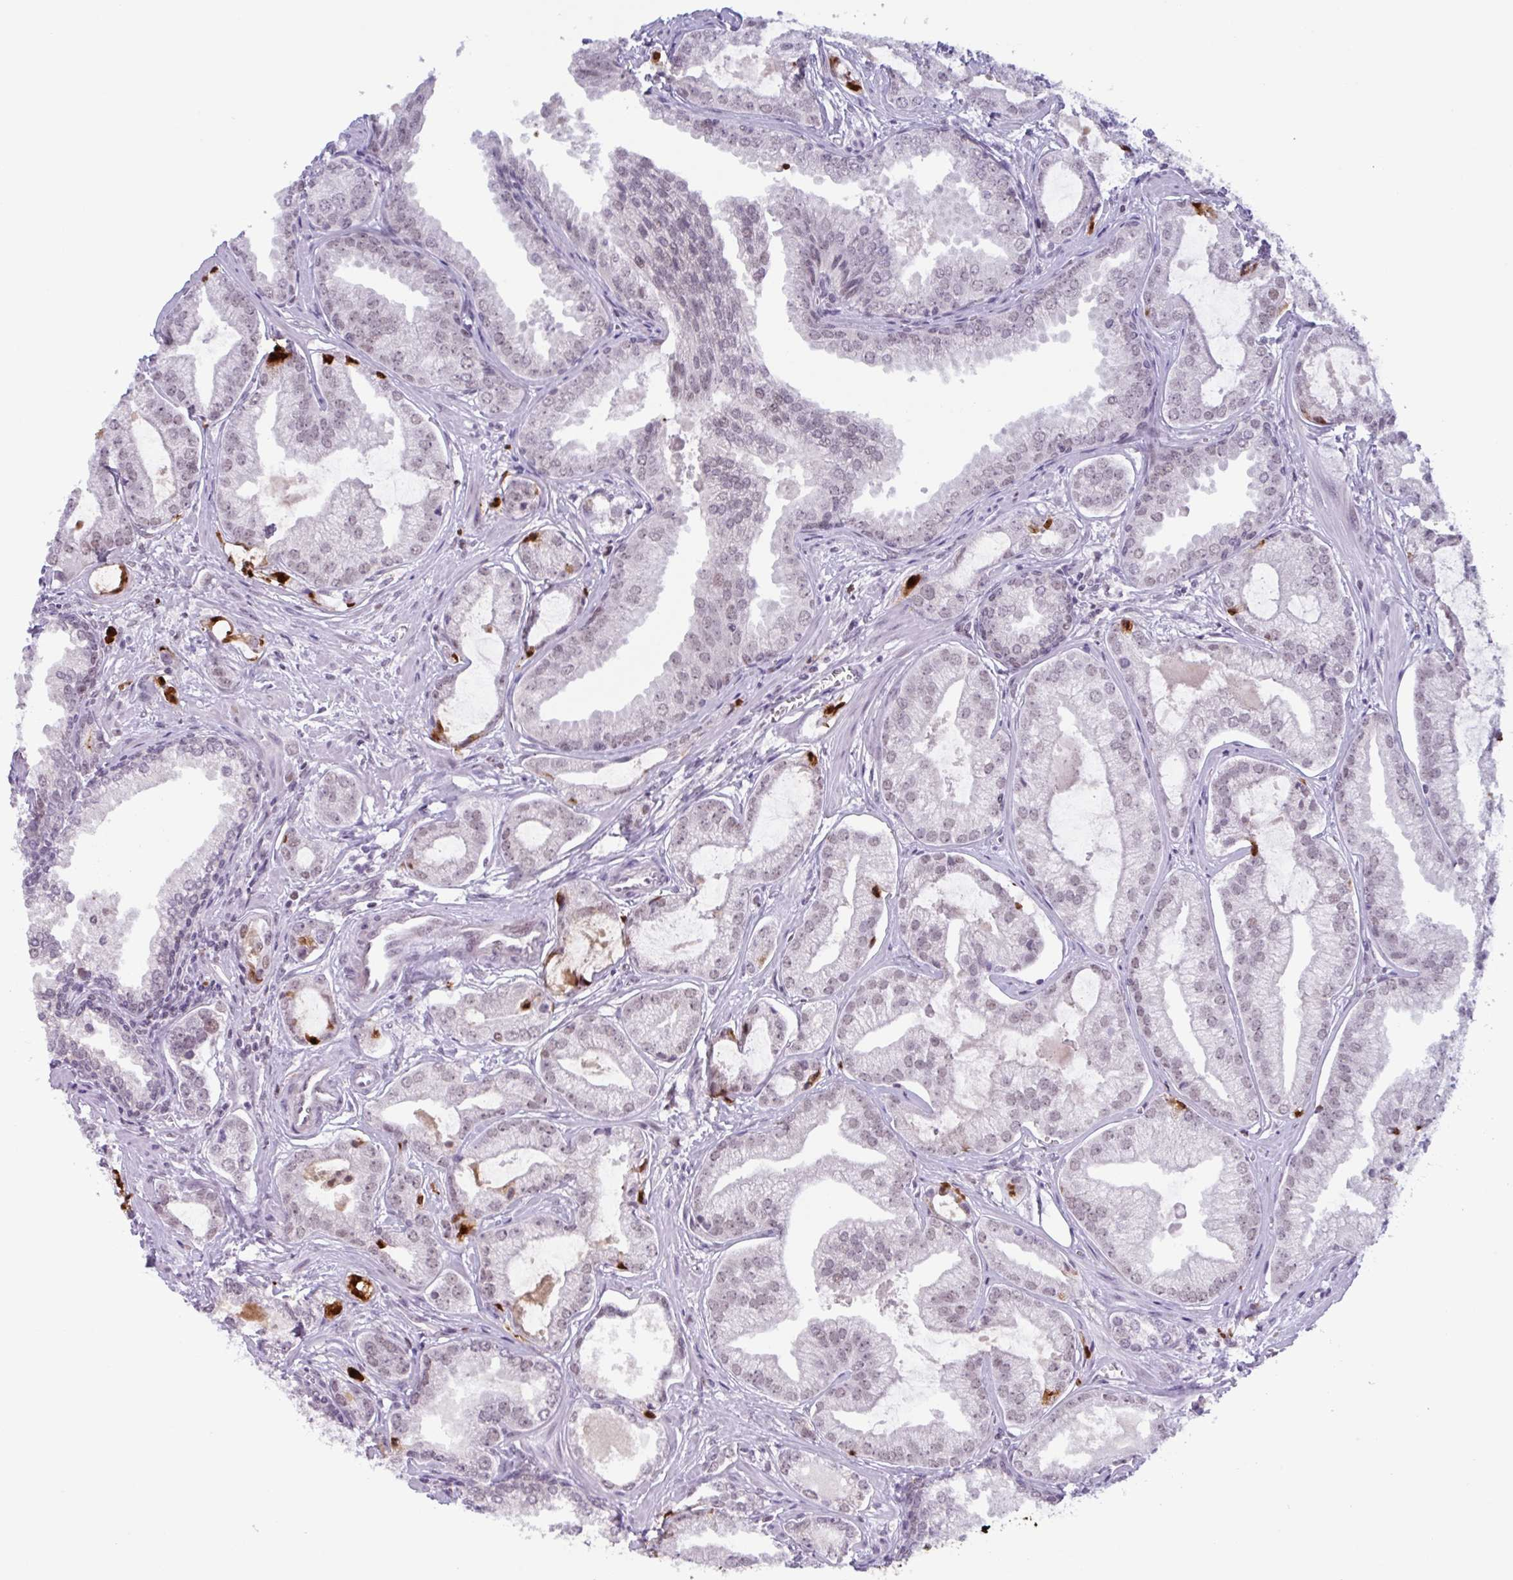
{"staining": {"intensity": "moderate", "quantity": ">75%", "location": "nuclear"}, "tissue": "prostate cancer", "cell_type": "Tumor cells", "image_type": "cancer", "snomed": [{"axis": "morphology", "description": "Adenocarcinoma, Medium grade"}, {"axis": "topography", "description": "Prostate"}], "caption": "Immunohistochemical staining of prostate cancer (adenocarcinoma (medium-grade)) shows medium levels of moderate nuclear protein staining in approximately >75% of tumor cells. (Brightfield microscopy of DAB IHC at high magnification).", "gene": "PLG", "patient": {"sex": "male", "age": 57}}